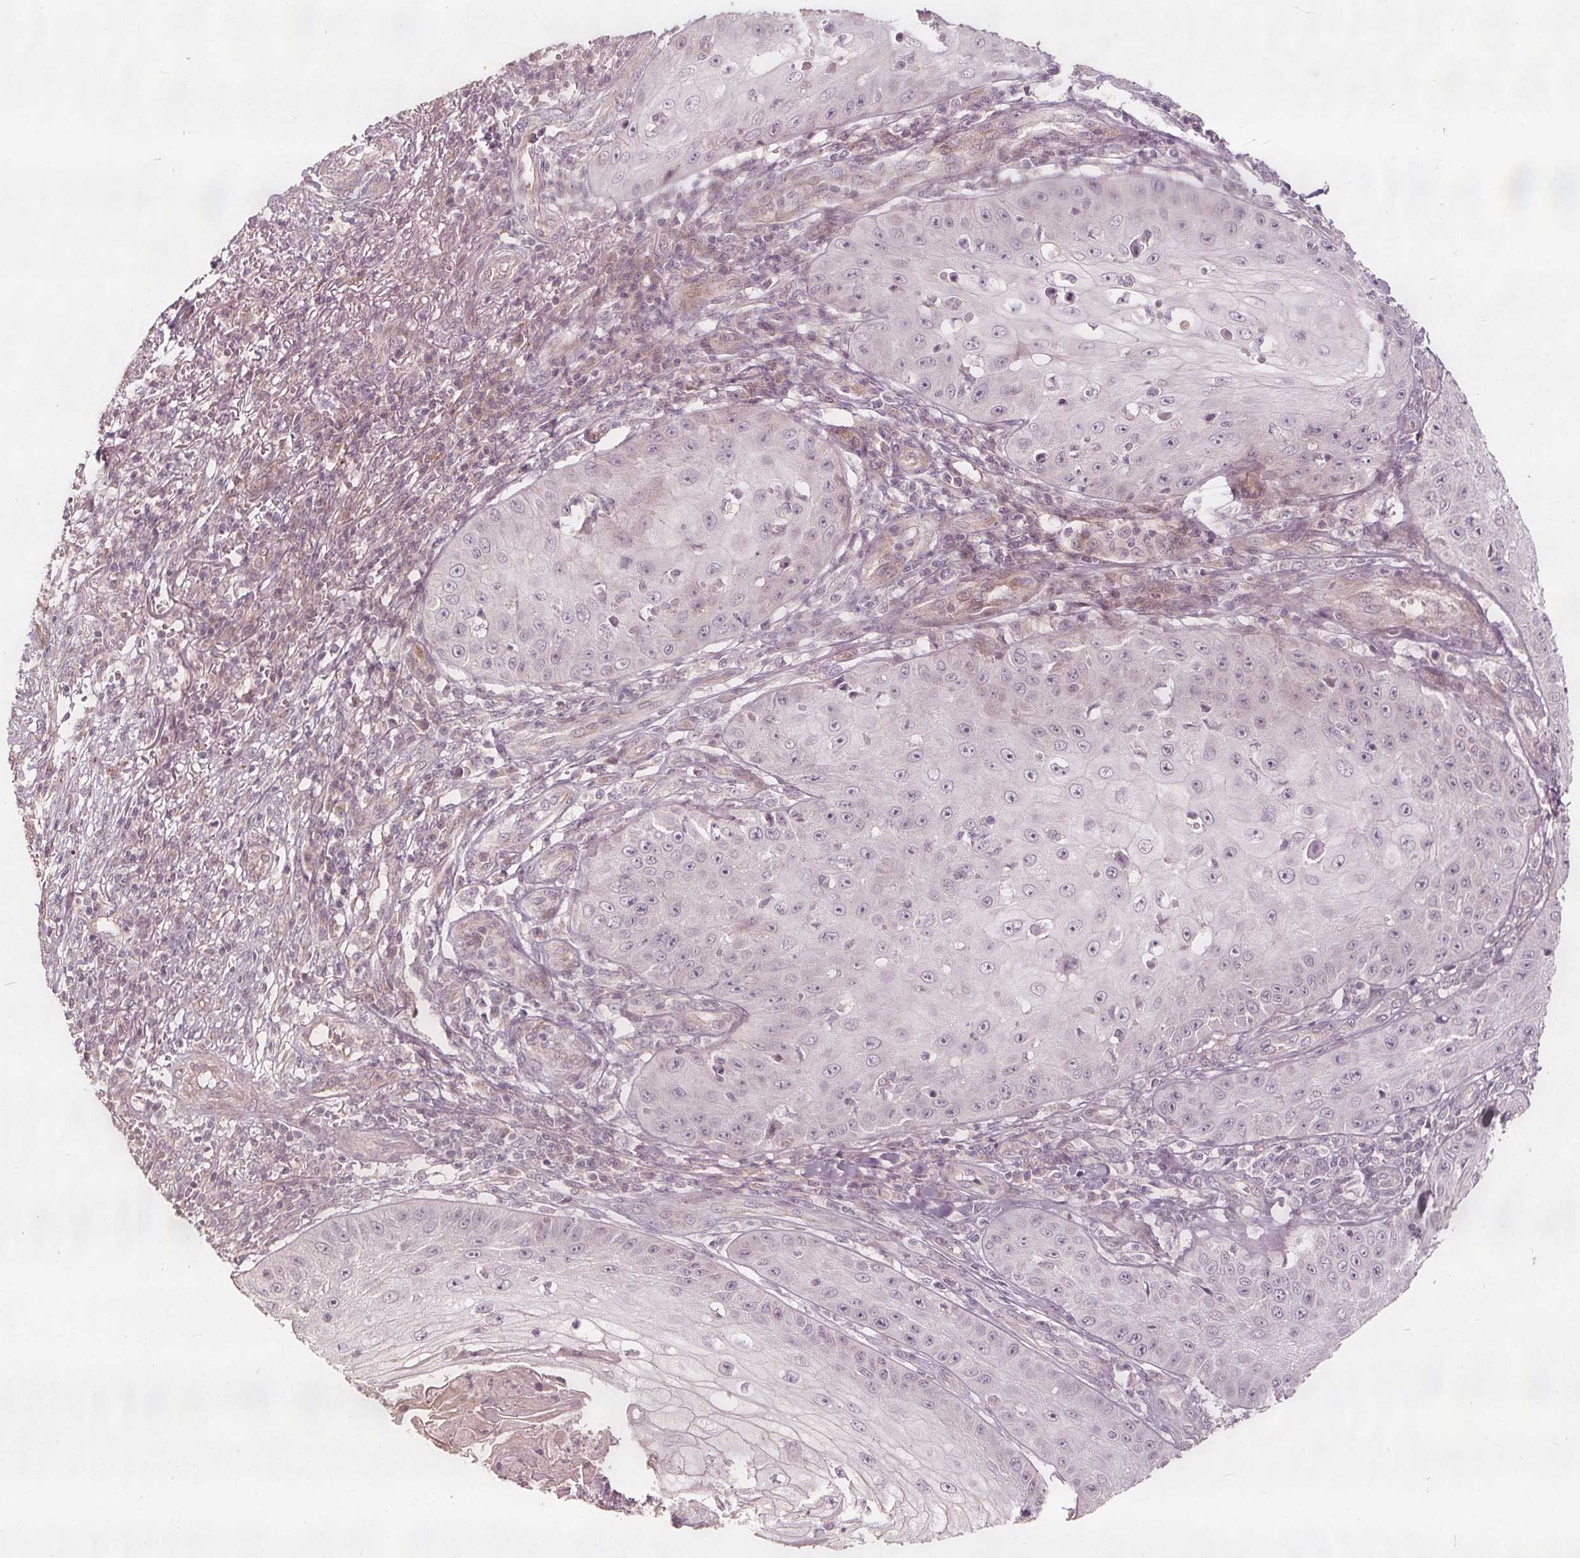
{"staining": {"intensity": "negative", "quantity": "none", "location": "none"}, "tissue": "skin cancer", "cell_type": "Tumor cells", "image_type": "cancer", "snomed": [{"axis": "morphology", "description": "Squamous cell carcinoma, NOS"}, {"axis": "topography", "description": "Skin"}], "caption": "An IHC histopathology image of skin cancer is shown. There is no staining in tumor cells of skin cancer.", "gene": "PTPRT", "patient": {"sex": "male", "age": 70}}